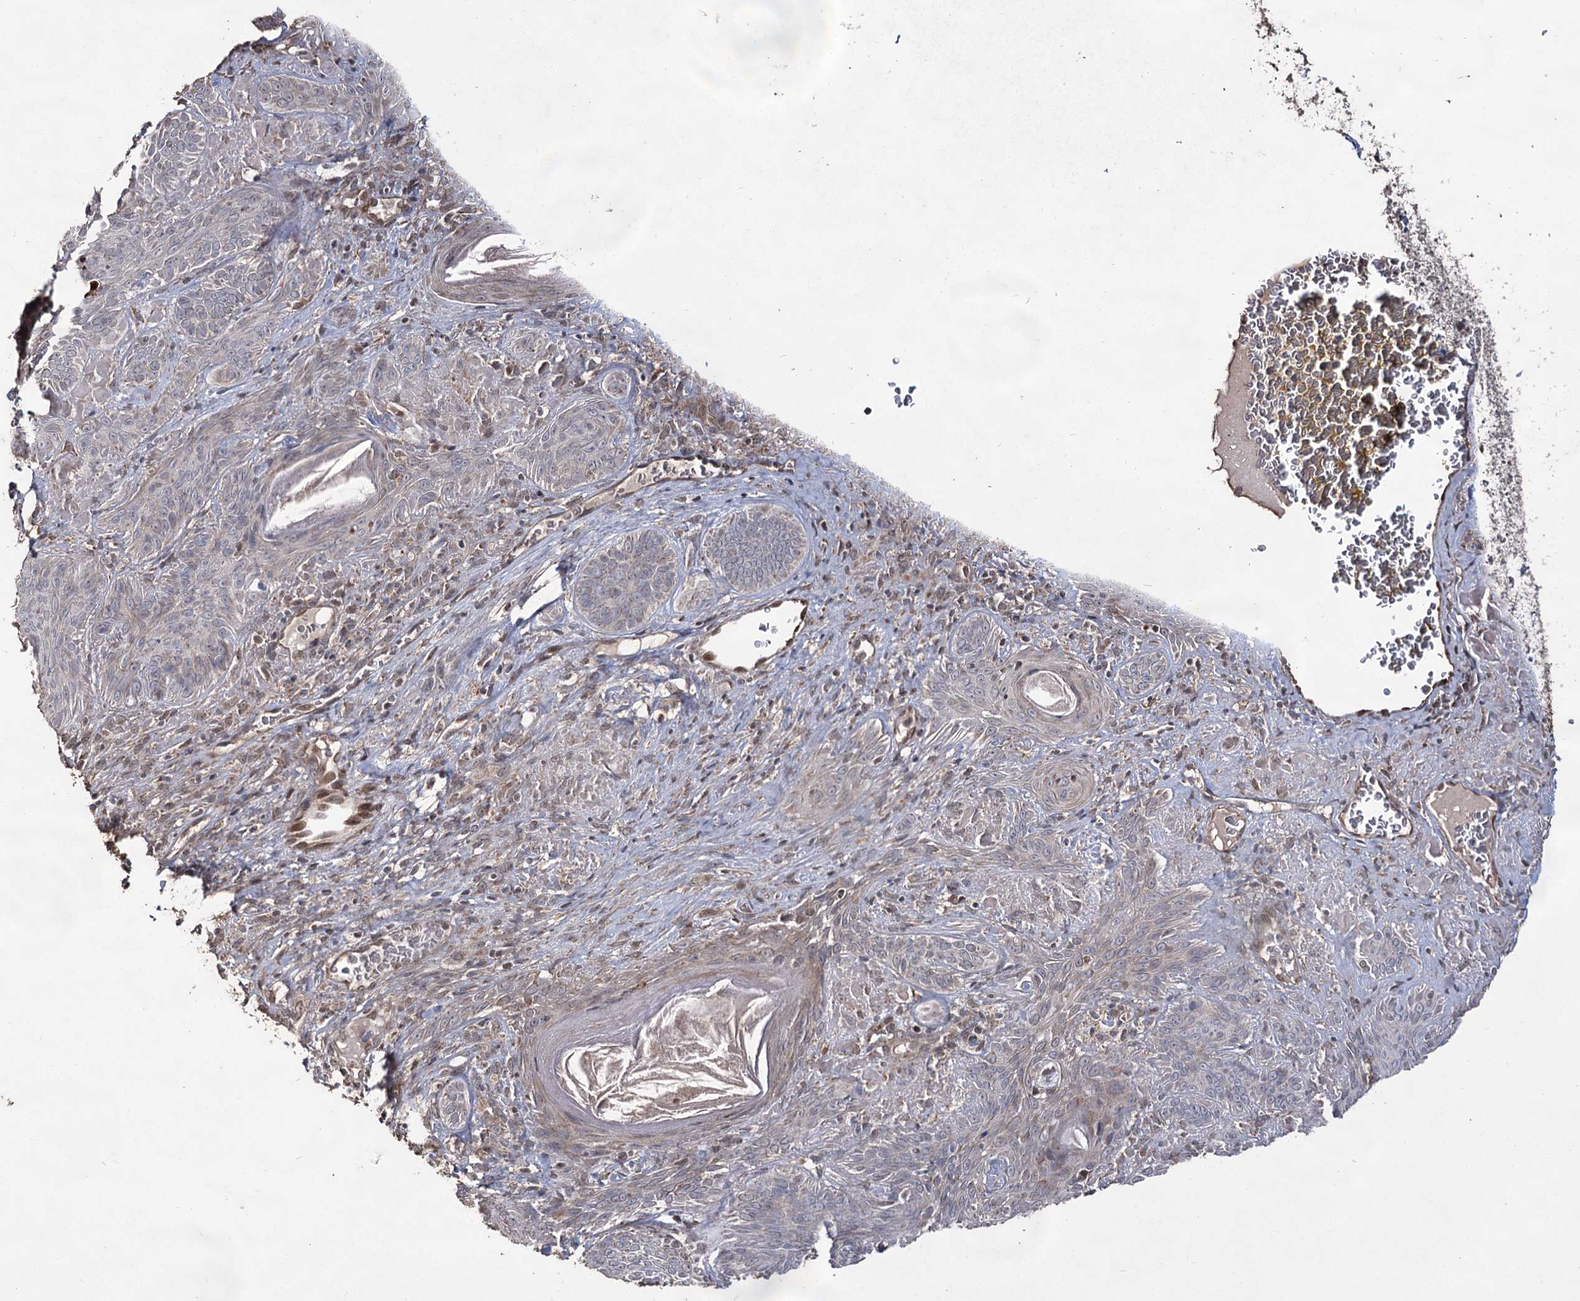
{"staining": {"intensity": "negative", "quantity": "none", "location": "none"}, "tissue": "skin cancer", "cell_type": "Tumor cells", "image_type": "cancer", "snomed": [{"axis": "morphology", "description": "Basal cell carcinoma"}, {"axis": "topography", "description": "Skin"}], "caption": "This image is of basal cell carcinoma (skin) stained with IHC to label a protein in brown with the nuclei are counter-stained blue. There is no positivity in tumor cells.", "gene": "ACTR6", "patient": {"sex": "male", "age": 85}}